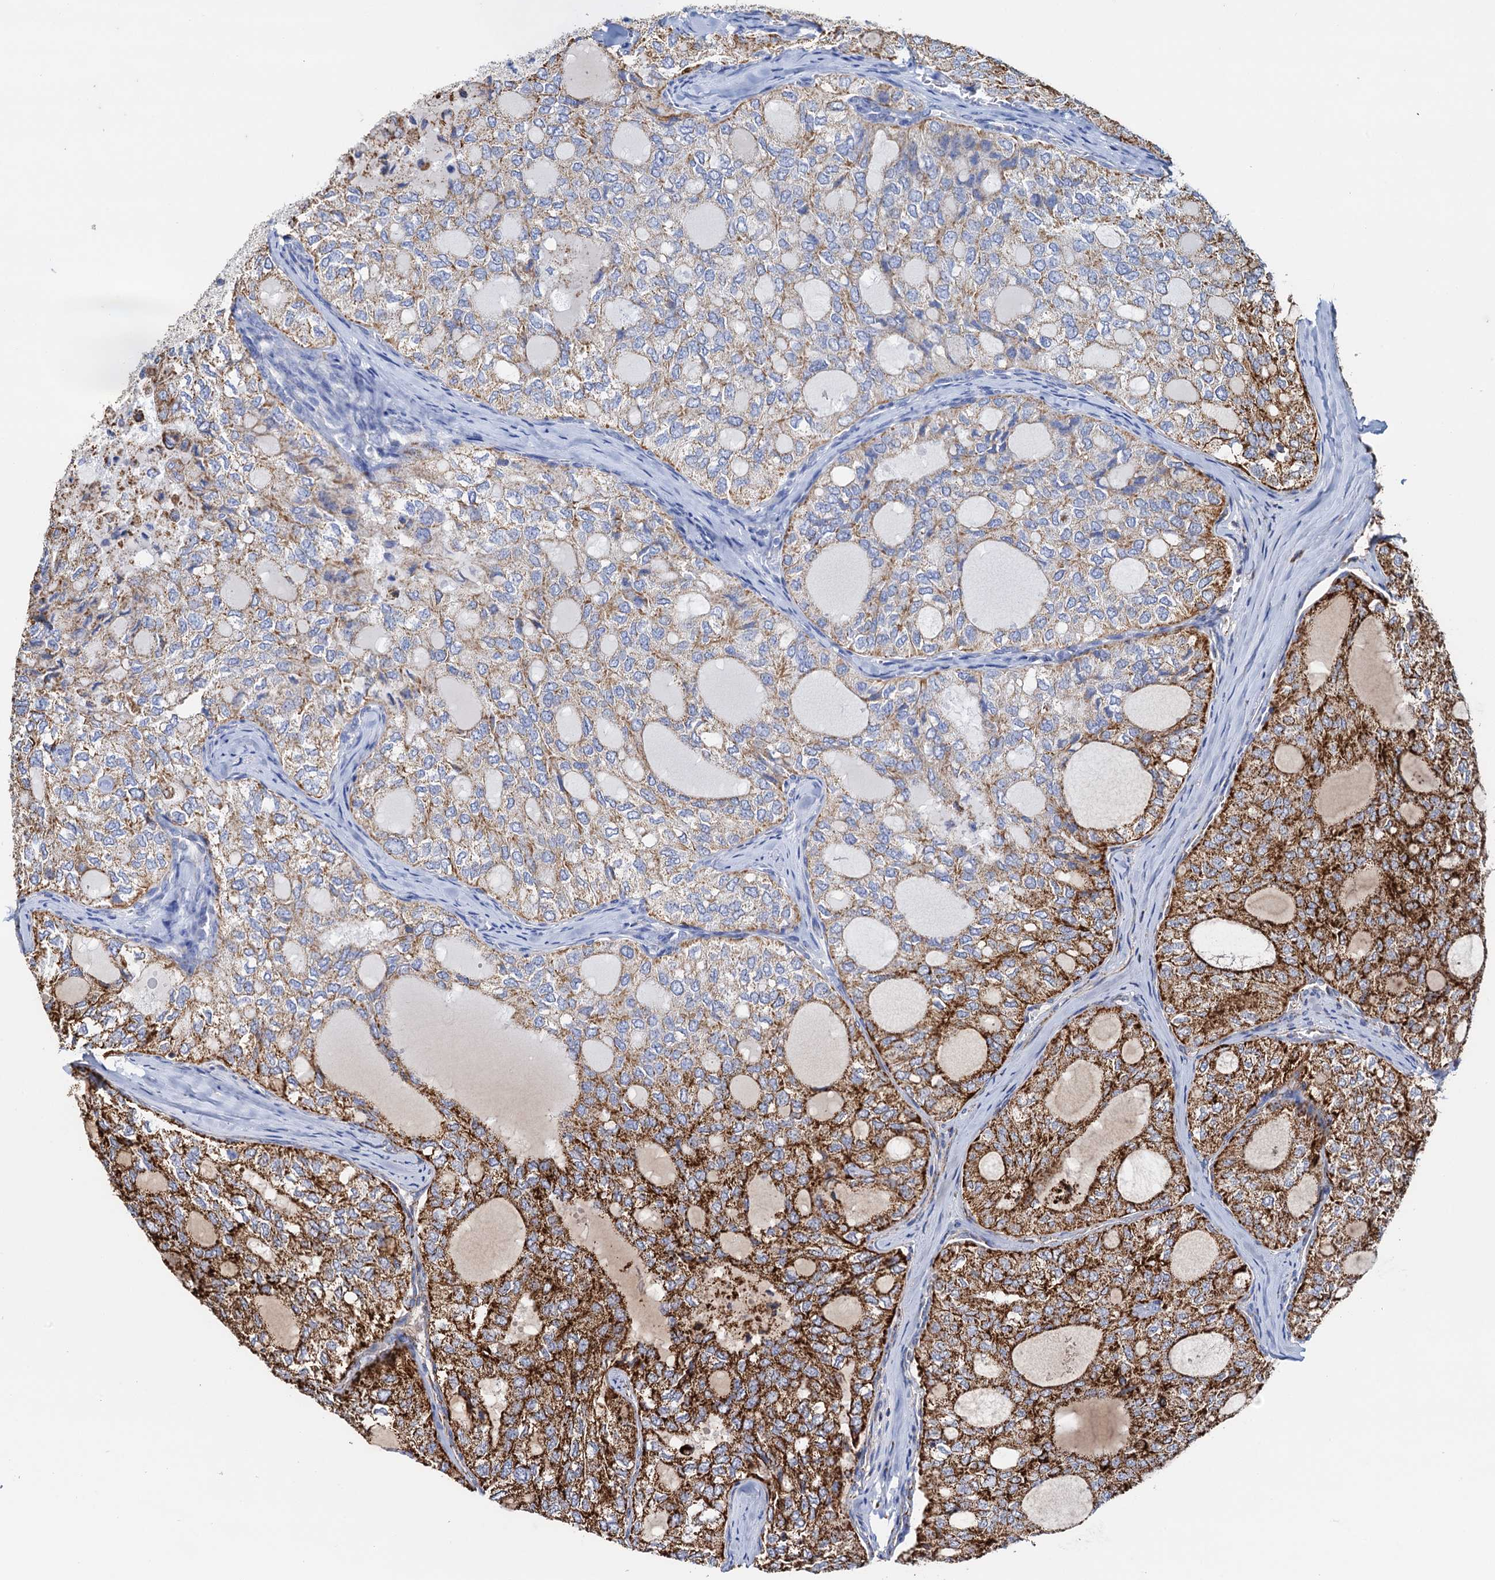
{"staining": {"intensity": "strong", "quantity": ">75%", "location": "cytoplasmic/membranous"}, "tissue": "thyroid cancer", "cell_type": "Tumor cells", "image_type": "cancer", "snomed": [{"axis": "morphology", "description": "Follicular adenoma carcinoma, NOS"}, {"axis": "topography", "description": "Thyroid gland"}], "caption": "The image shows immunohistochemical staining of thyroid follicular adenoma carcinoma. There is strong cytoplasmic/membranous positivity is seen in approximately >75% of tumor cells.", "gene": "C2CD3", "patient": {"sex": "male", "age": 75}}